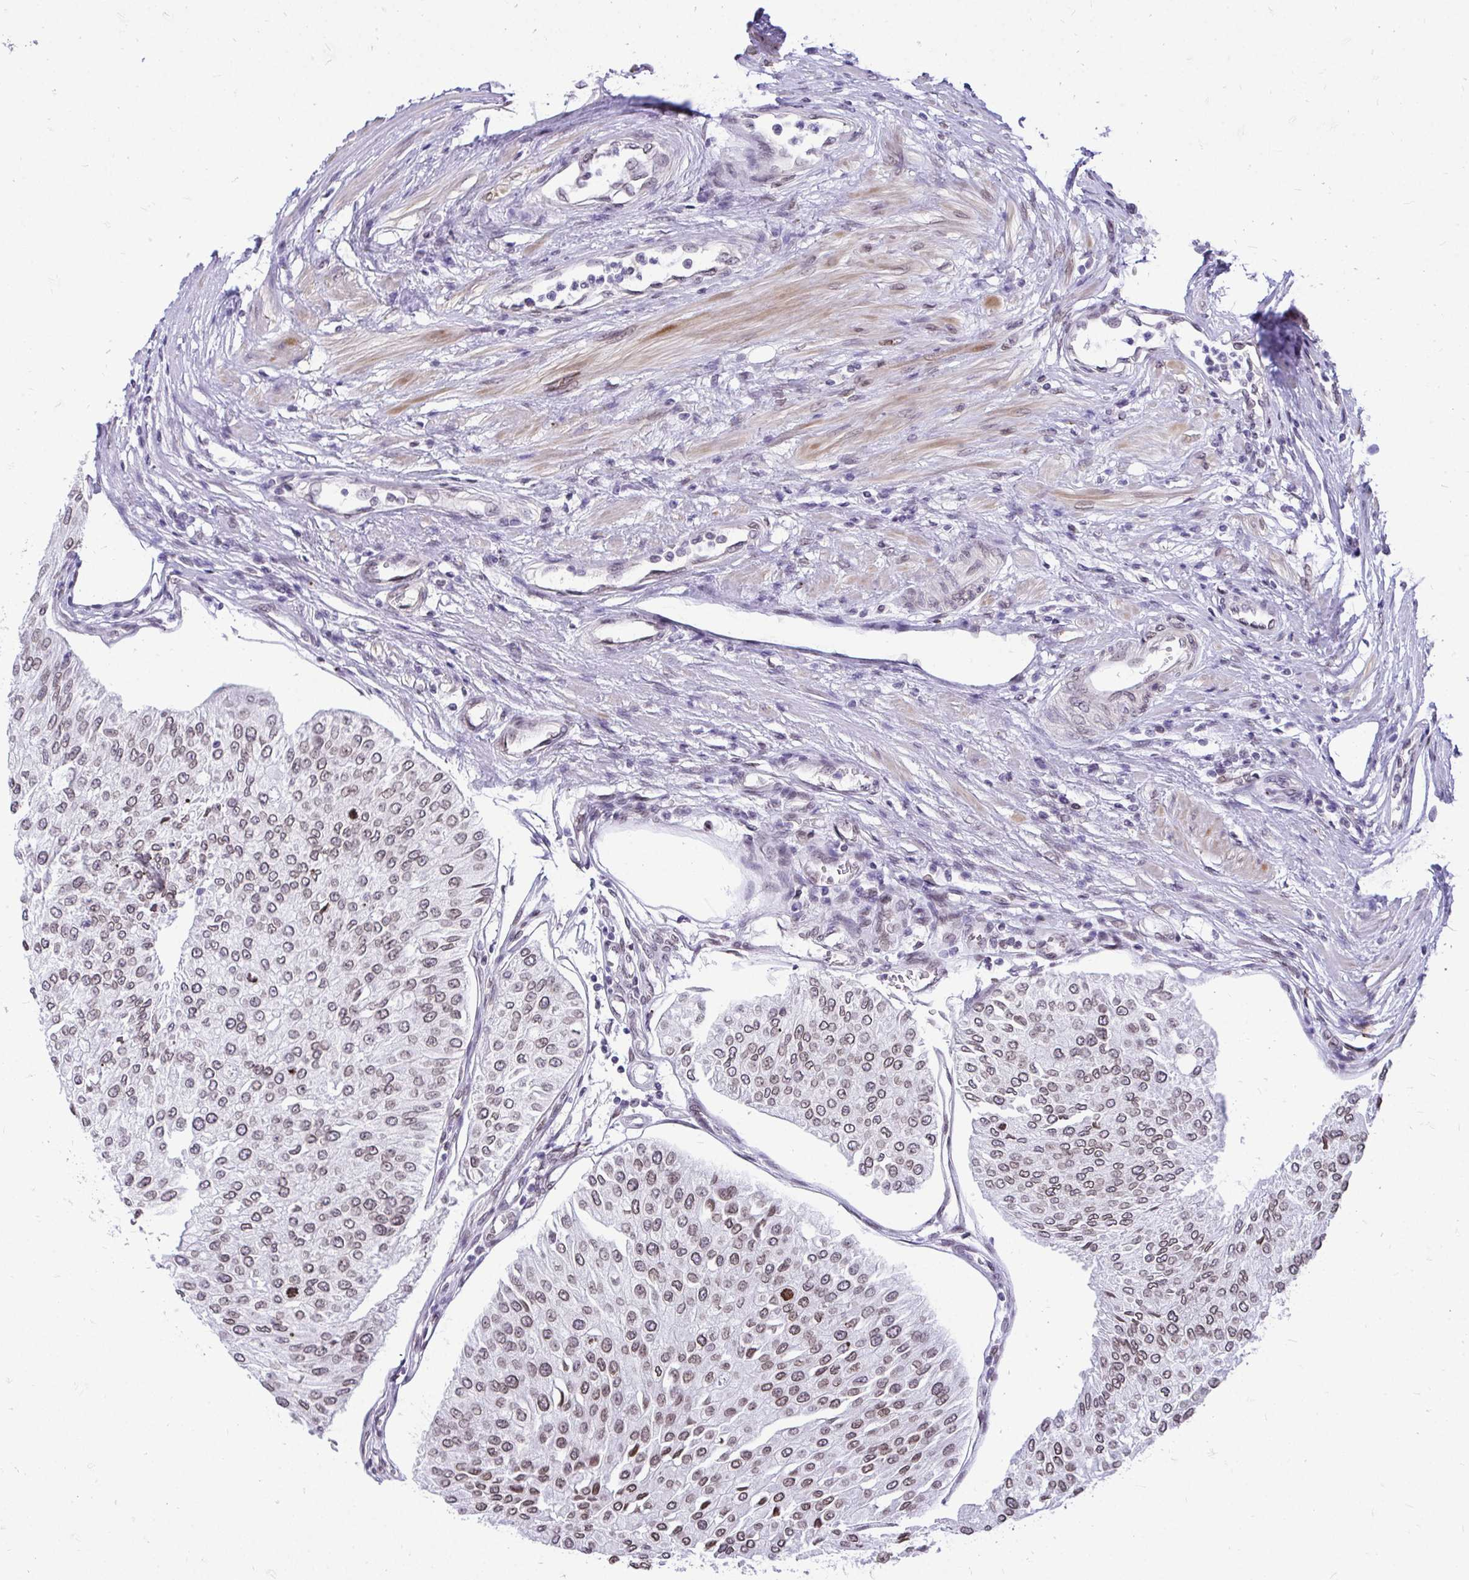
{"staining": {"intensity": "weak", "quantity": ">75%", "location": "cytoplasmic/membranous,nuclear"}, "tissue": "urothelial cancer", "cell_type": "Tumor cells", "image_type": "cancer", "snomed": [{"axis": "morphology", "description": "Urothelial carcinoma, NOS"}, {"axis": "topography", "description": "Urinary bladder"}], "caption": "Immunohistochemistry of human transitional cell carcinoma exhibits low levels of weak cytoplasmic/membranous and nuclear positivity in about >75% of tumor cells.", "gene": "BANF1", "patient": {"sex": "male", "age": 67}}